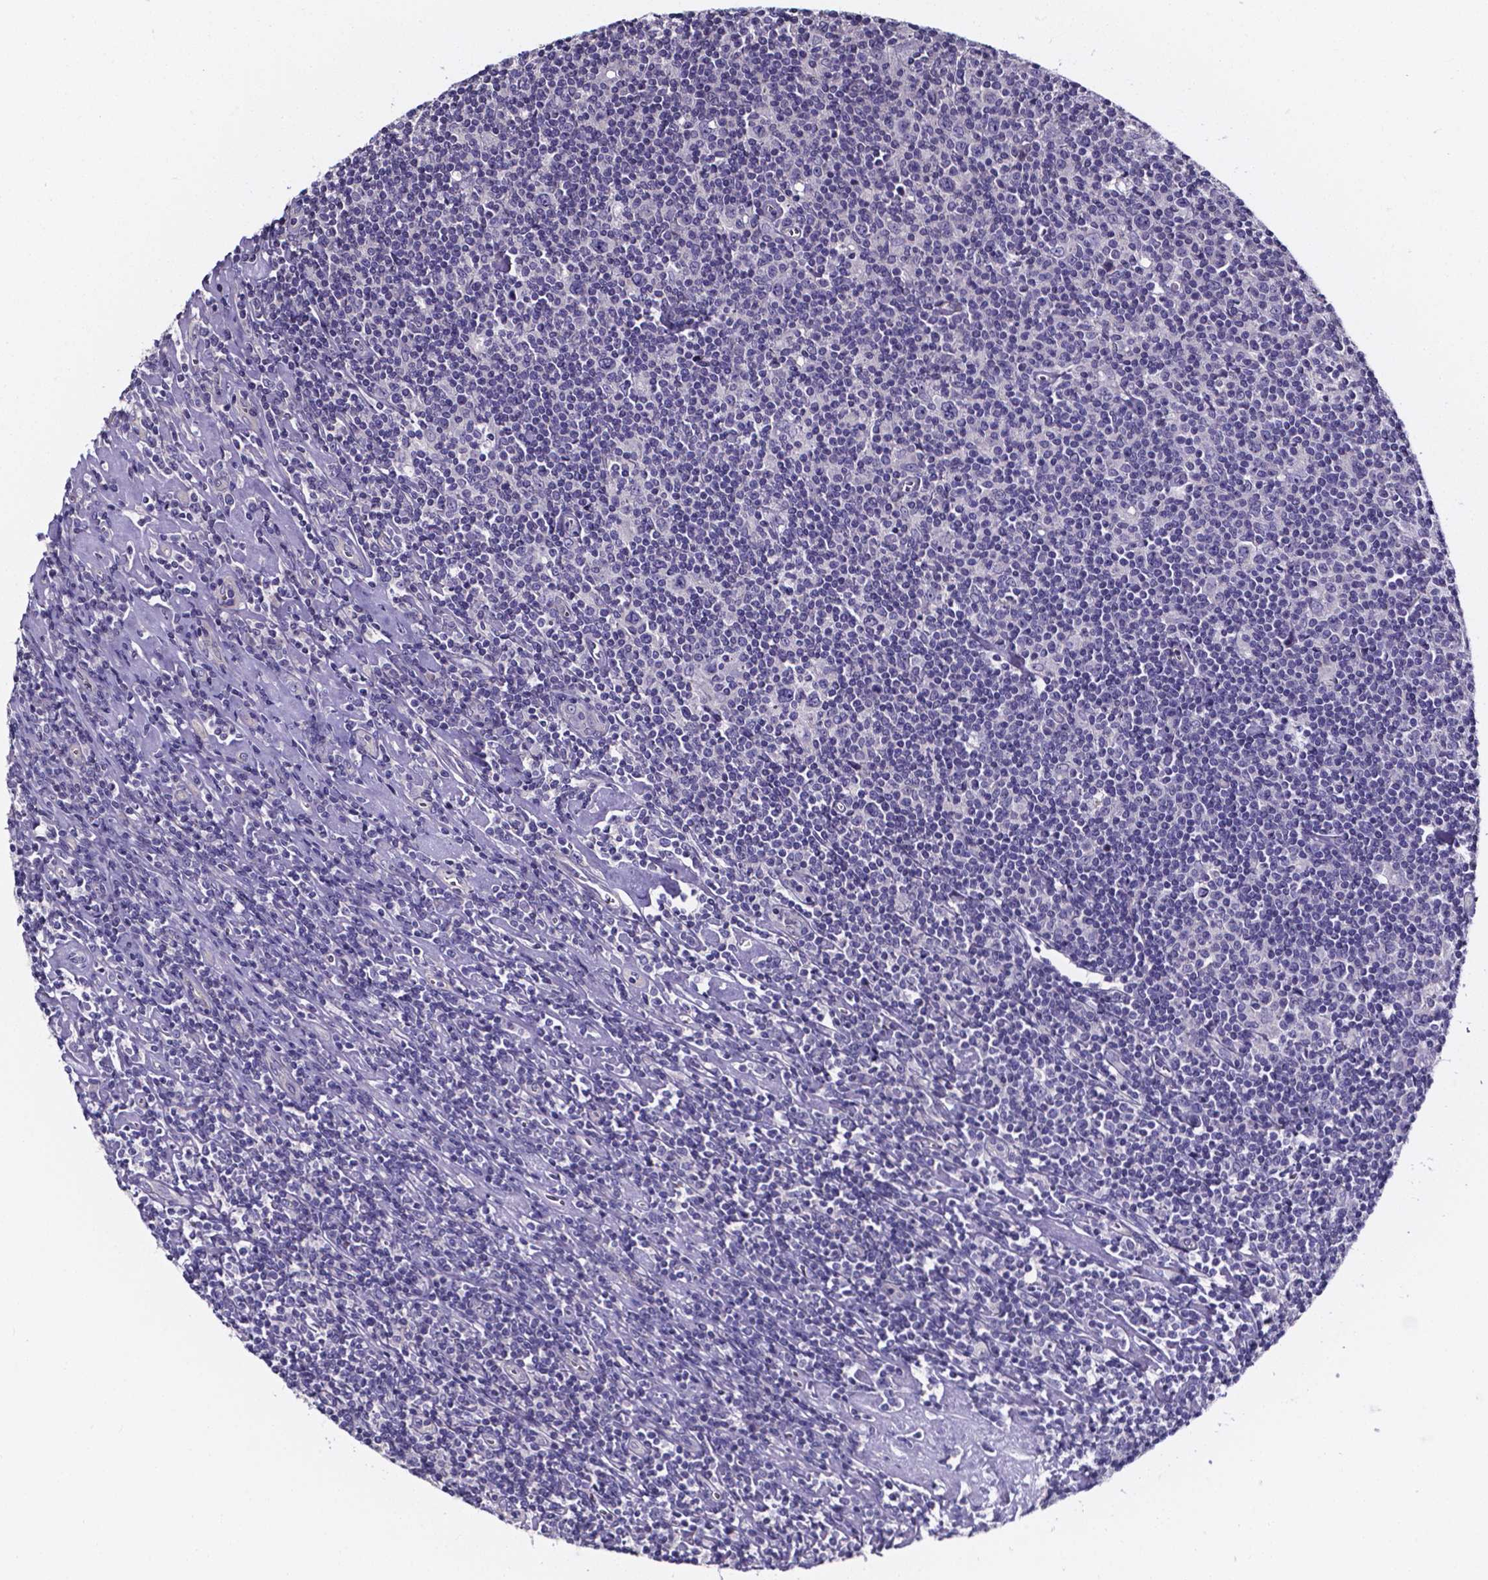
{"staining": {"intensity": "negative", "quantity": "none", "location": "none"}, "tissue": "lymphoma", "cell_type": "Tumor cells", "image_type": "cancer", "snomed": [{"axis": "morphology", "description": "Hodgkin's disease, NOS"}, {"axis": "topography", "description": "Lymph node"}], "caption": "Tumor cells are negative for protein expression in human Hodgkin's disease. The staining is performed using DAB (3,3'-diaminobenzidine) brown chromogen with nuclei counter-stained in using hematoxylin.", "gene": "CACNG8", "patient": {"sex": "male", "age": 40}}